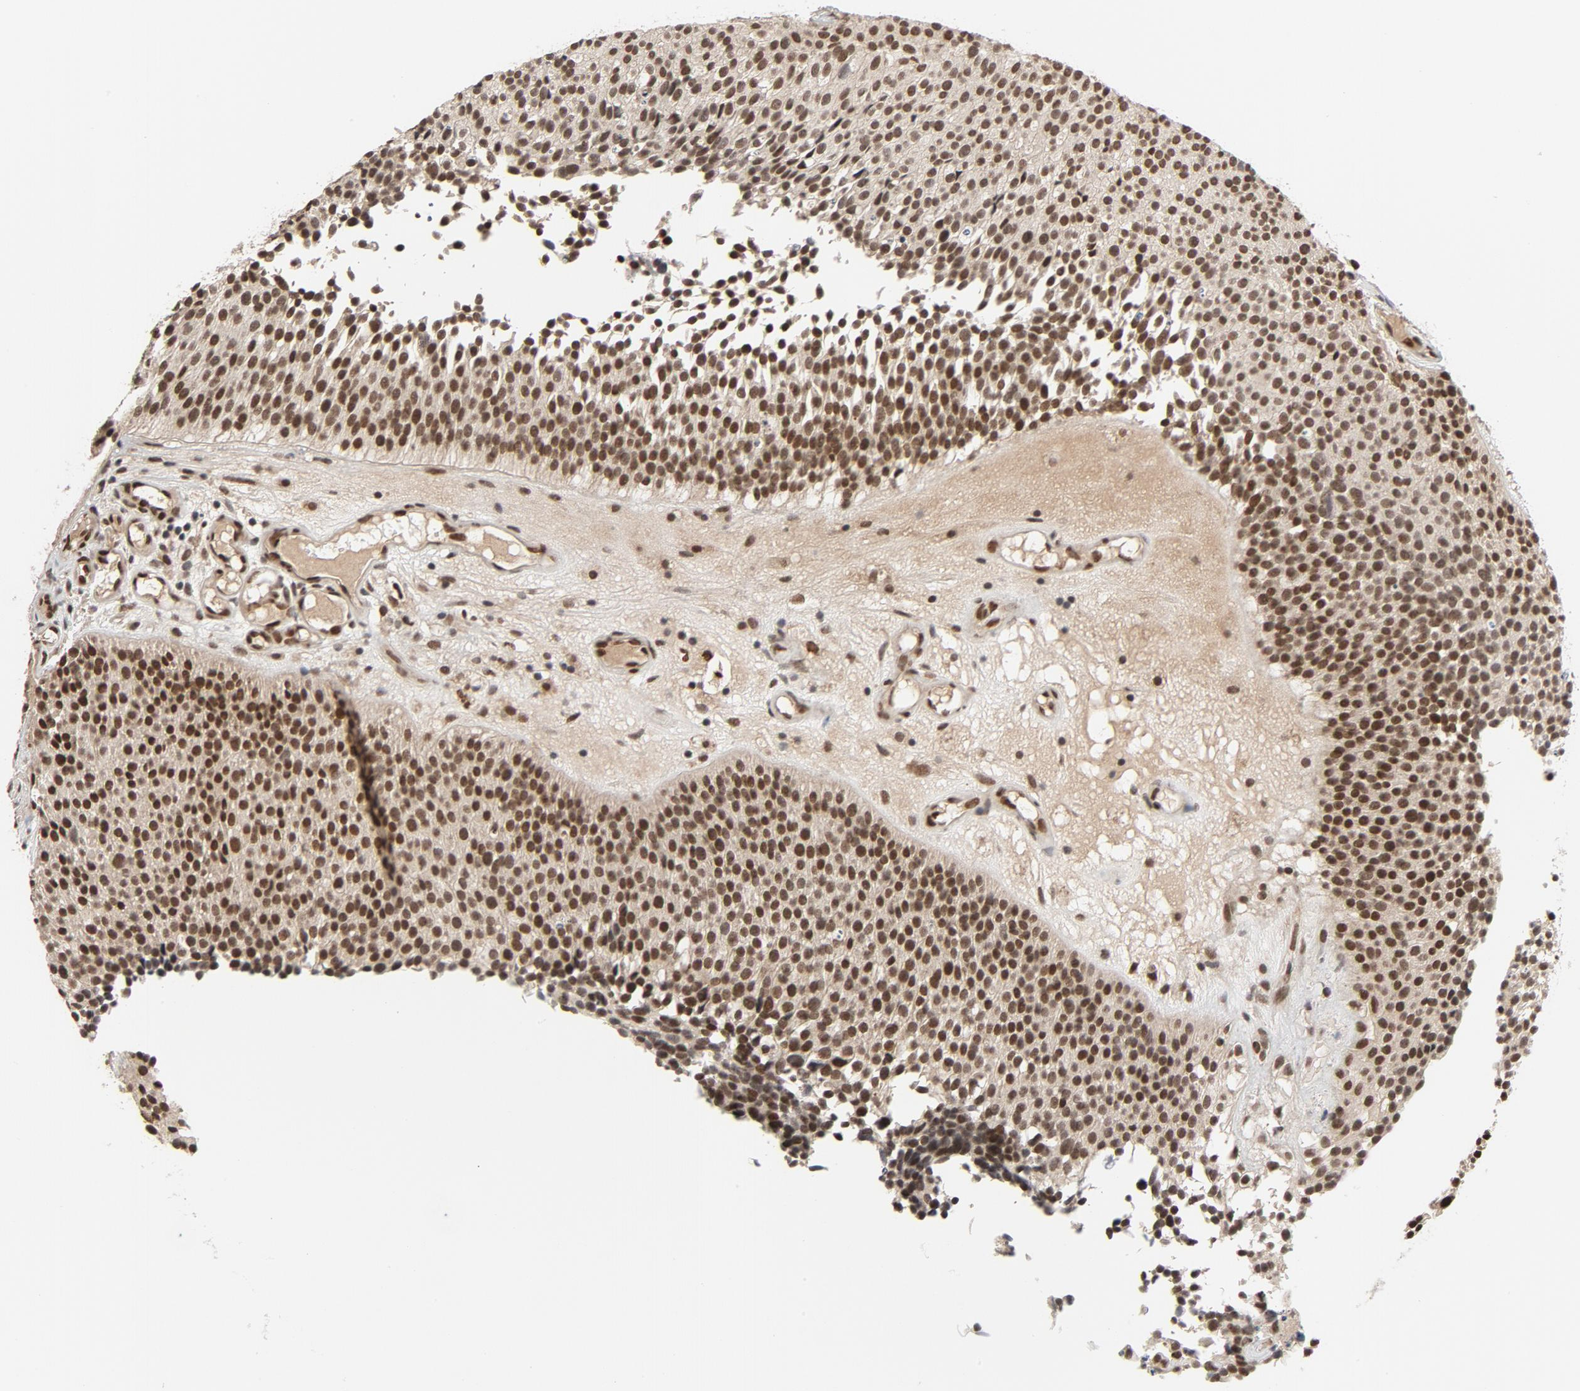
{"staining": {"intensity": "strong", "quantity": ">75%", "location": "nuclear"}, "tissue": "urothelial cancer", "cell_type": "Tumor cells", "image_type": "cancer", "snomed": [{"axis": "morphology", "description": "Urothelial carcinoma, Low grade"}, {"axis": "topography", "description": "Urinary bladder"}], "caption": "Human urothelial carcinoma (low-grade) stained for a protein (brown) demonstrates strong nuclear positive expression in about >75% of tumor cells.", "gene": "SMARCD1", "patient": {"sex": "male", "age": 85}}